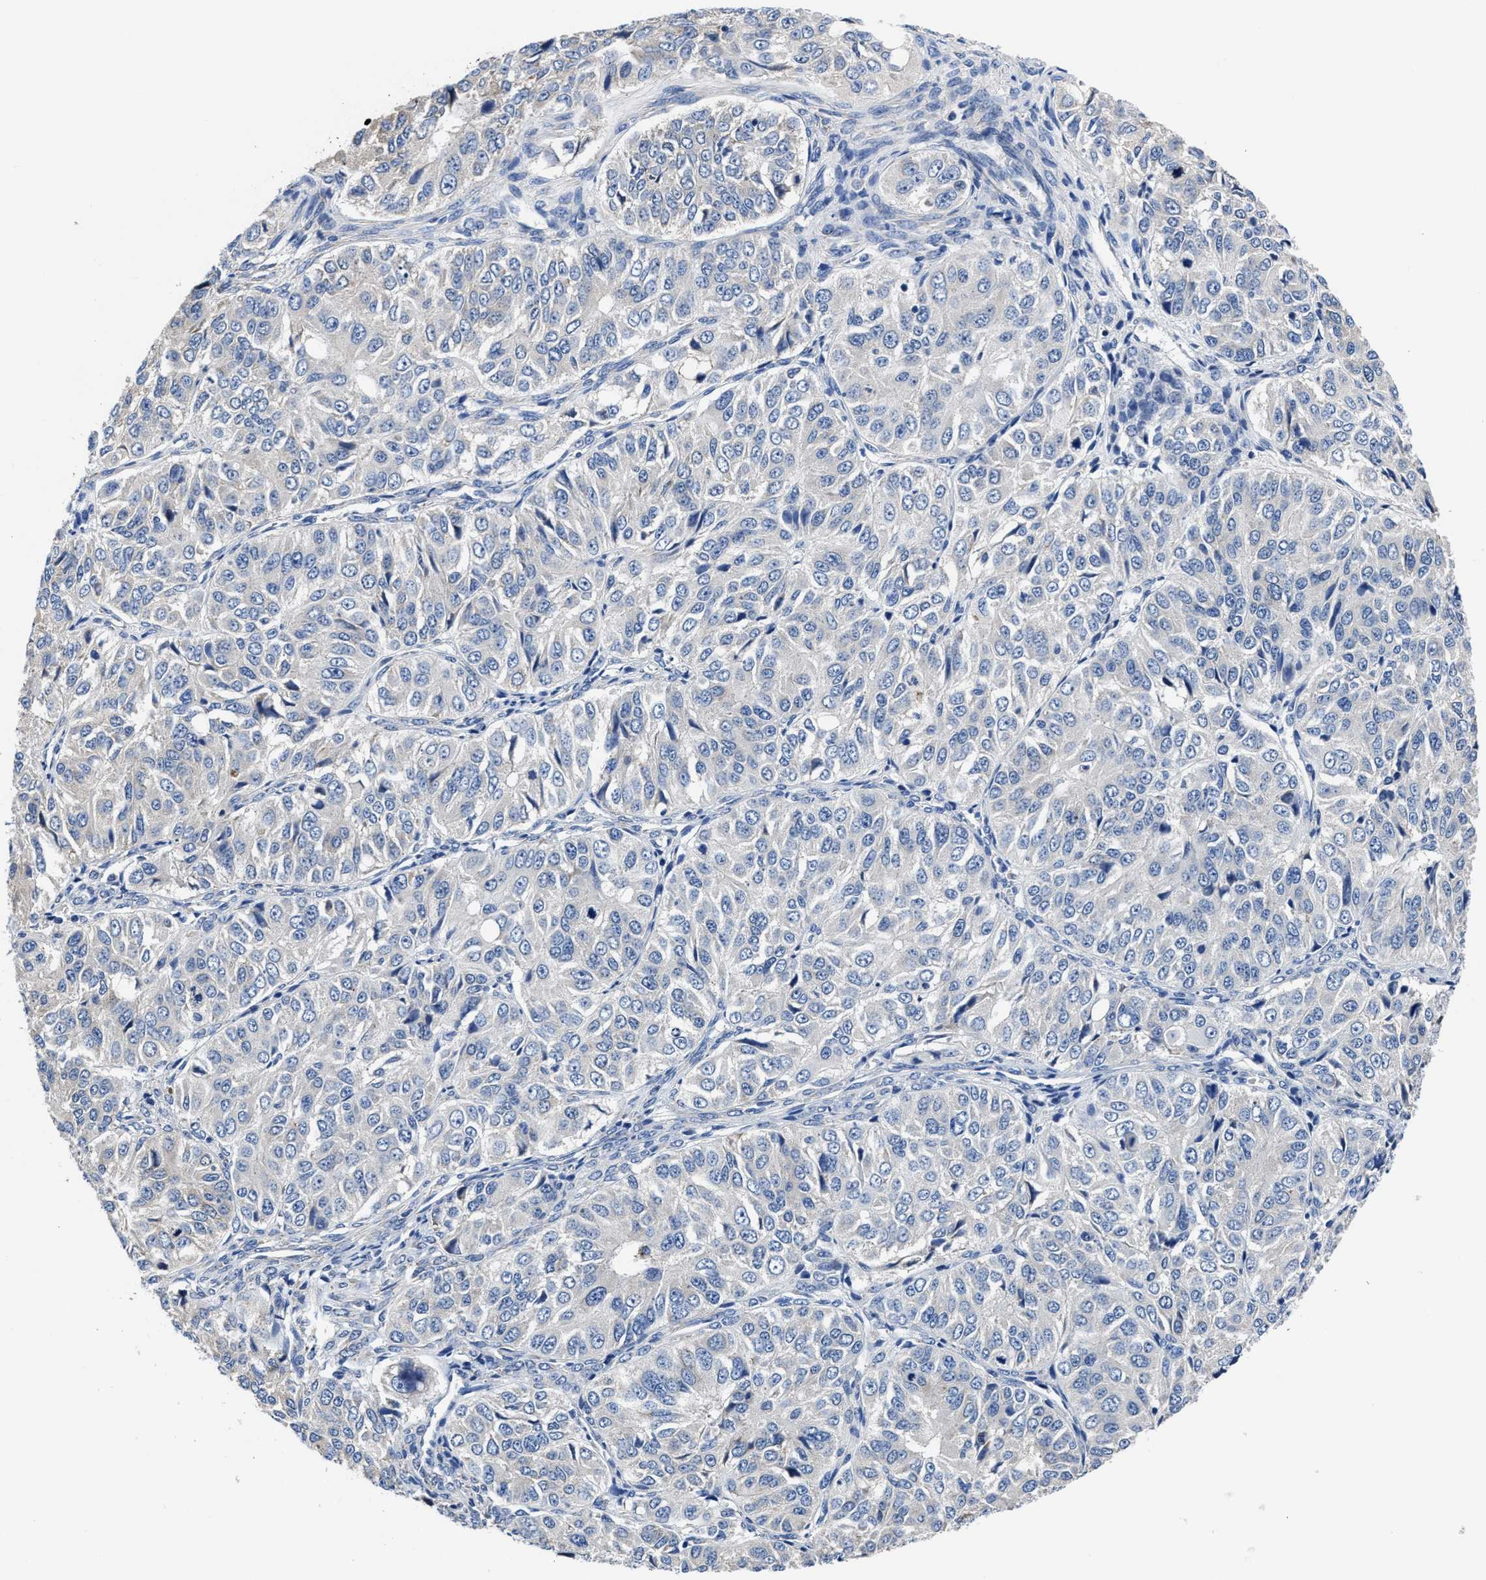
{"staining": {"intensity": "negative", "quantity": "none", "location": "none"}, "tissue": "ovarian cancer", "cell_type": "Tumor cells", "image_type": "cancer", "snomed": [{"axis": "morphology", "description": "Carcinoma, endometroid"}, {"axis": "topography", "description": "Ovary"}], "caption": "High power microscopy micrograph of an IHC photomicrograph of ovarian endometroid carcinoma, revealing no significant positivity in tumor cells.", "gene": "SRPK2", "patient": {"sex": "female", "age": 51}}